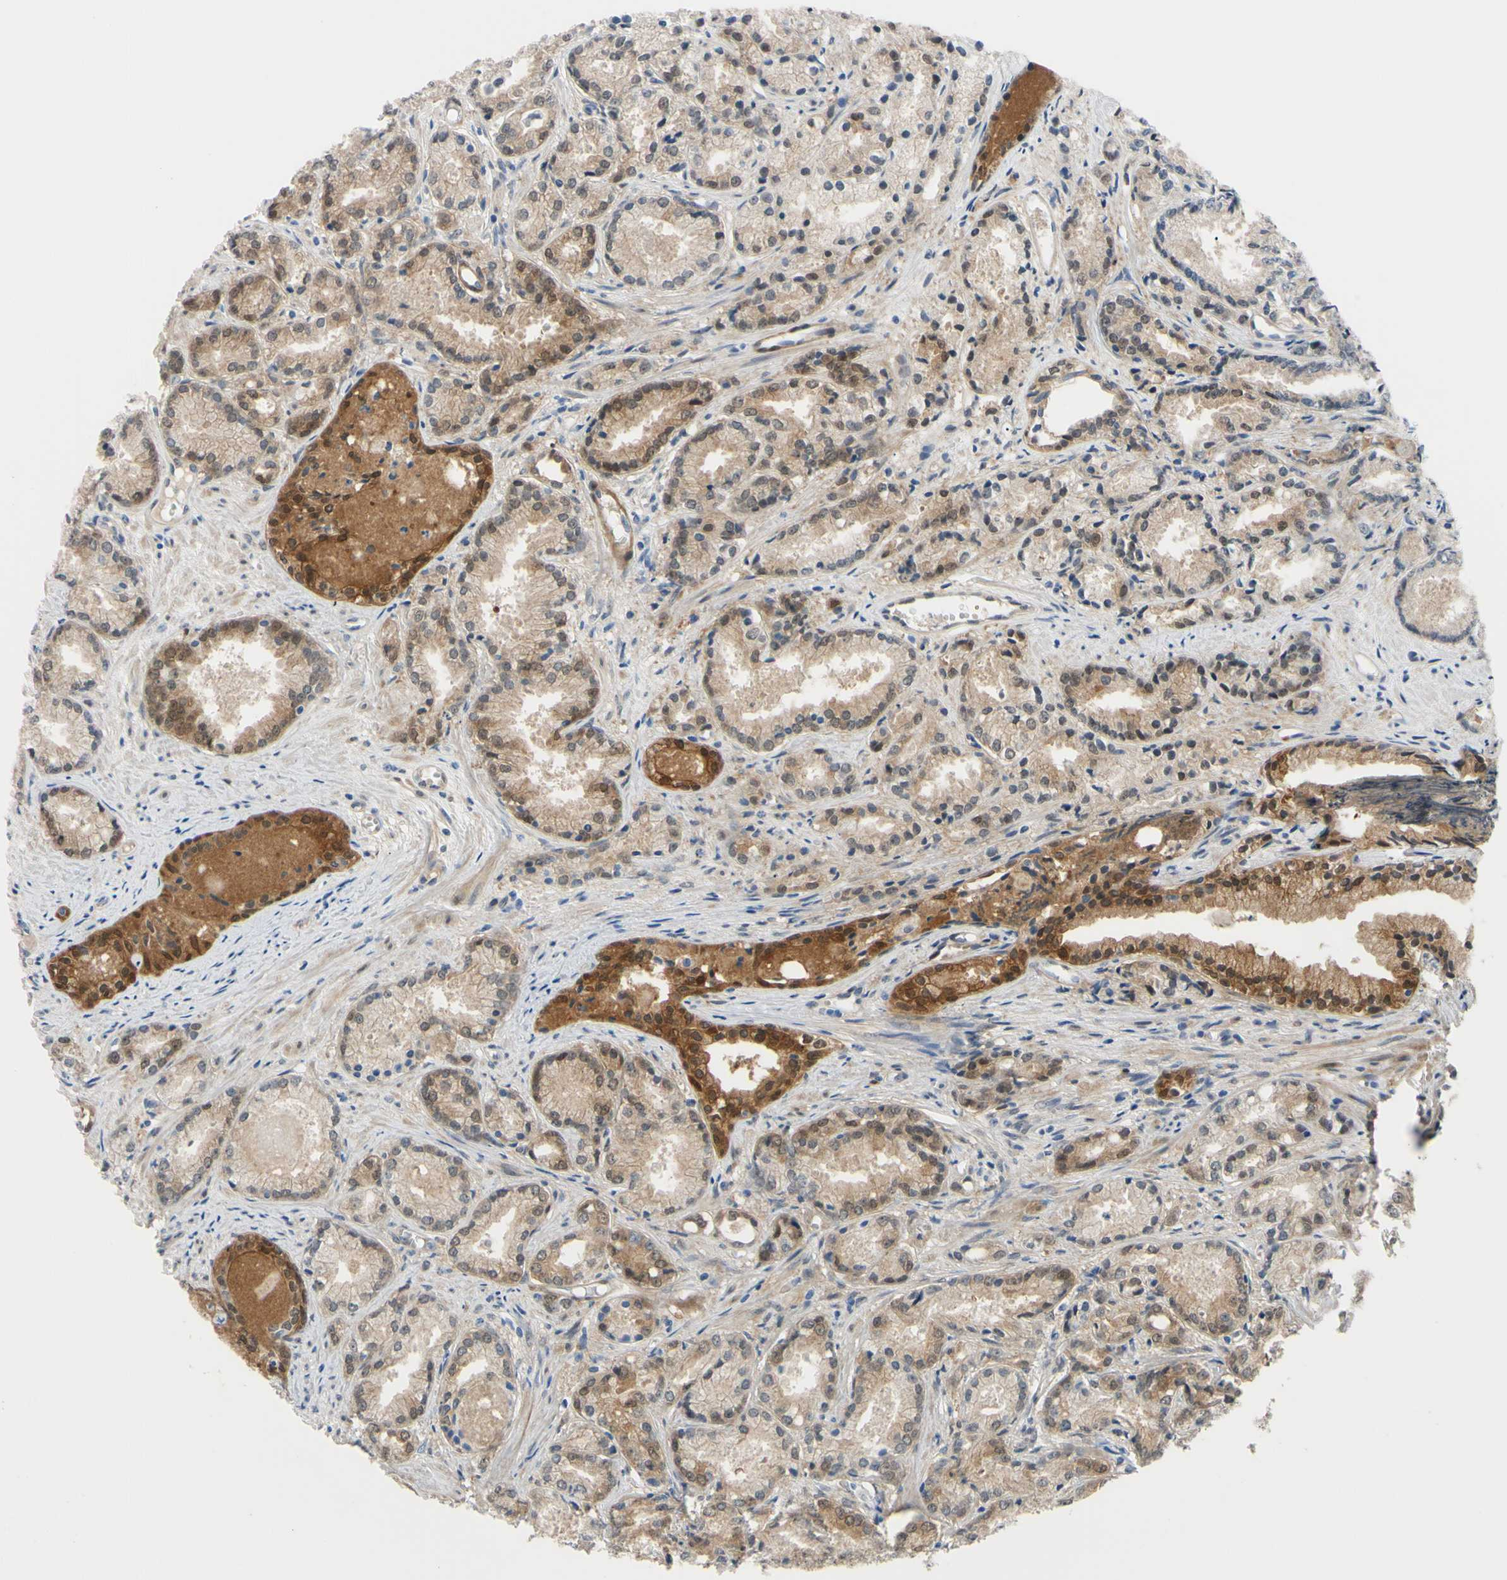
{"staining": {"intensity": "moderate", "quantity": "25%-75%", "location": "cytoplasmic/membranous,nuclear"}, "tissue": "prostate cancer", "cell_type": "Tumor cells", "image_type": "cancer", "snomed": [{"axis": "morphology", "description": "Adenocarcinoma, Low grade"}, {"axis": "topography", "description": "Prostate"}], "caption": "Immunohistochemical staining of prostate cancer (adenocarcinoma (low-grade)) demonstrates moderate cytoplasmic/membranous and nuclear protein positivity in about 25%-75% of tumor cells.", "gene": "NOL3", "patient": {"sex": "male", "age": 72}}